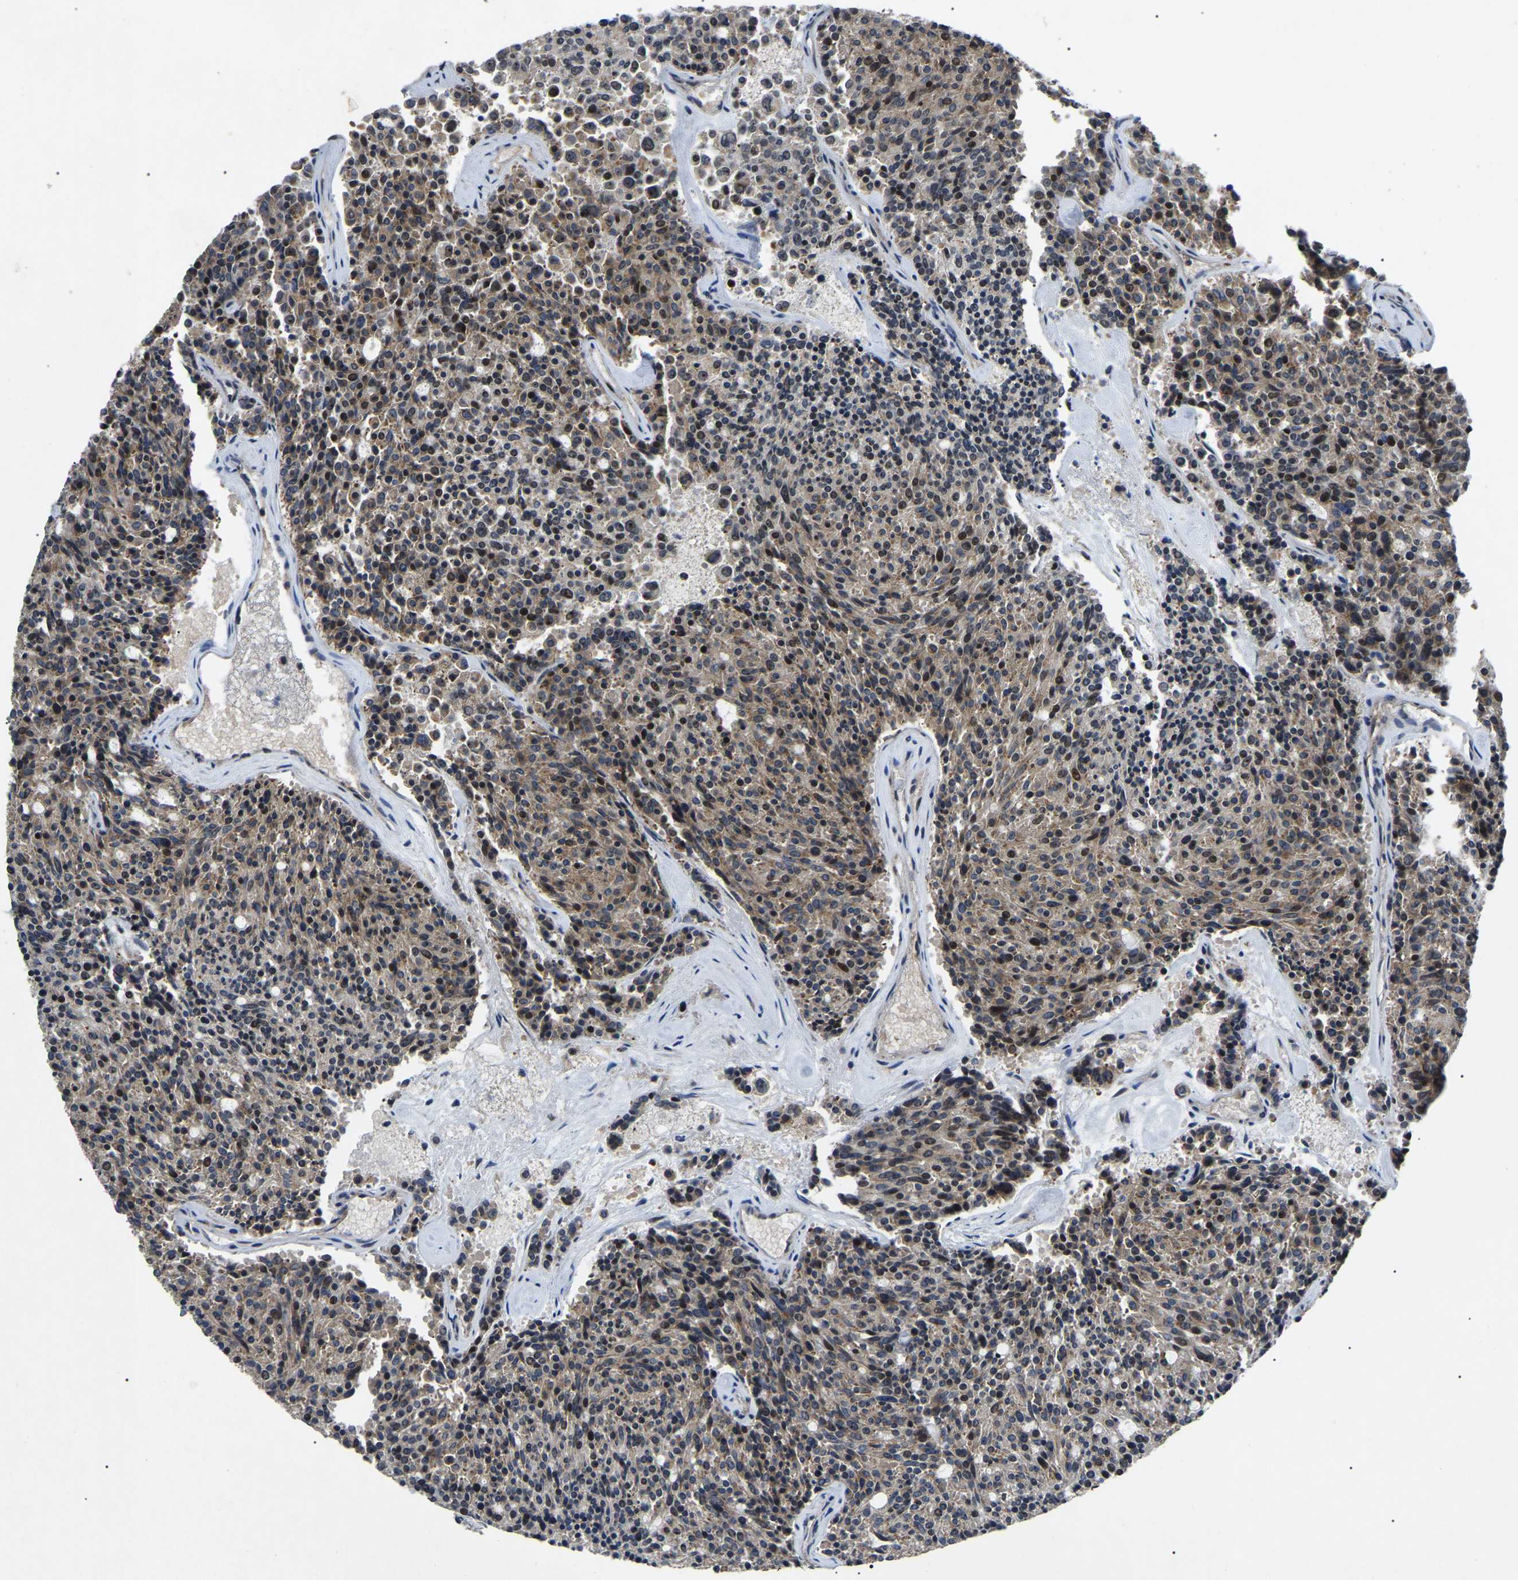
{"staining": {"intensity": "moderate", "quantity": ">75%", "location": "cytoplasmic/membranous"}, "tissue": "carcinoid", "cell_type": "Tumor cells", "image_type": "cancer", "snomed": [{"axis": "morphology", "description": "Carcinoid, malignant, NOS"}, {"axis": "topography", "description": "Pancreas"}], "caption": "High-power microscopy captured an immunohistochemistry histopathology image of carcinoid, revealing moderate cytoplasmic/membranous staining in about >75% of tumor cells.", "gene": "RBM28", "patient": {"sex": "female", "age": 54}}